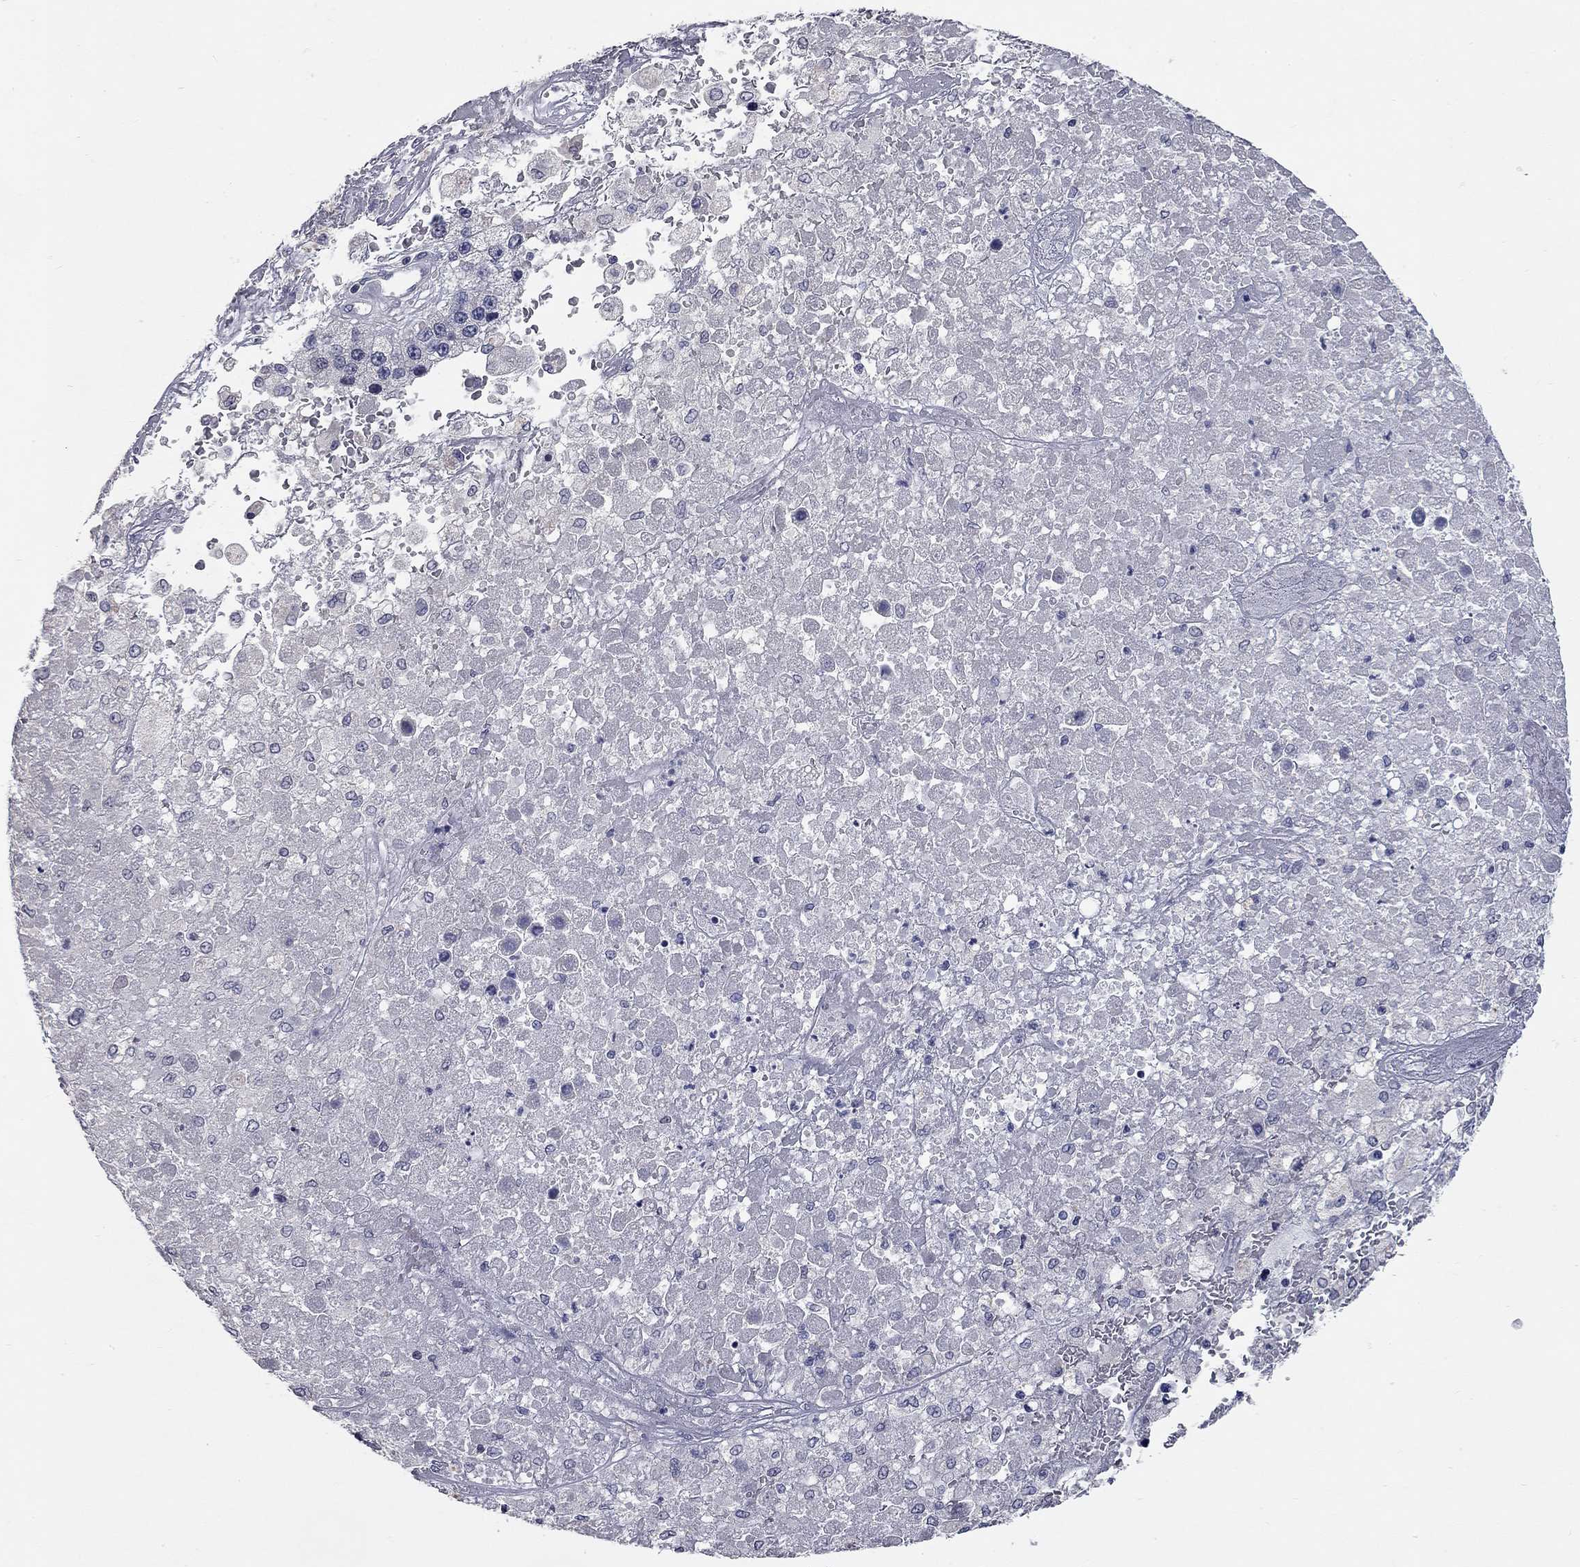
{"staining": {"intensity": "negative", "quantity": "none", "location": "none"}, "tissue": "liver cancer", "cell_type": "Tumor cells", "image_type": "cancer", "snomed": [{"axis": "morphology", "description": "Carcinoma, Hepatocellular, NOS"}, {"axis": "topography", "description": "Liver"}], "caption": "Tumor cells are negative for brown protein staining in liver cancer. The staining is performed using DAB (3,3'-diaminobenzidine) brown chromogen with nuclei counter-stained in using hematoxylin.", "gene": "SYT12", "patient": {"sex": "female", "age": 73}}